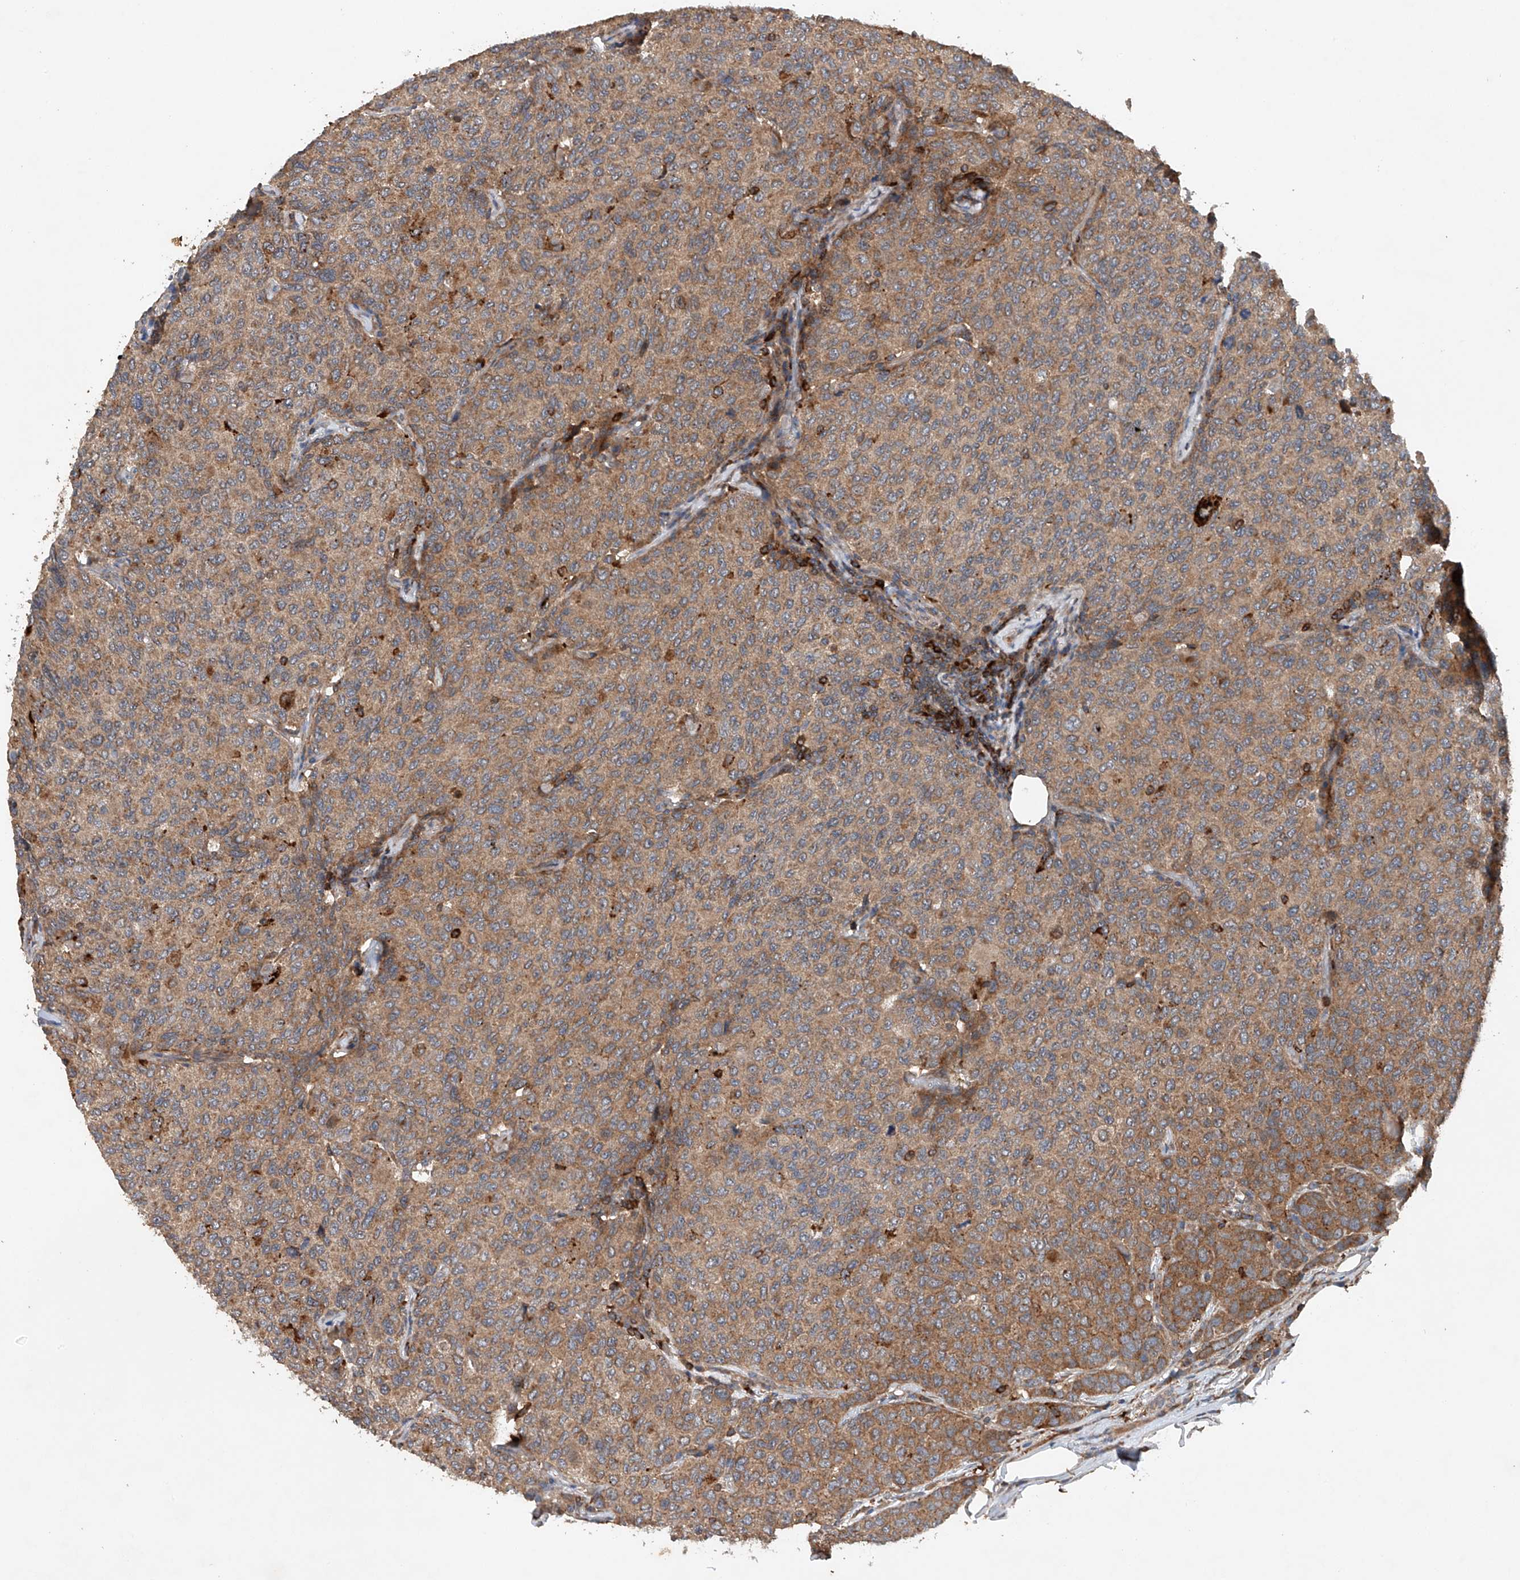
{"staining": {"intensity": "moderate", "quantity": ">75%", "location": "cytoplasmic/membranous"}, "tissue": "breast cancer", "cell_type": "Tumor cells", "image_type": "cancer", "snomed": [{"axis": "morphology", "description": "Duct carcinoma"}, {"axis": "topography", "description": "Breast"}], "caption": "There is medium levels of moderate cytoplasmic/membranous expression in tumor cells of breast cancer (intraductal carcinoma), as demonstrated by immunohistochemical staining (brown color).", "gene": "CEP85L", "patient": {"sex": "female", "age": 55}}